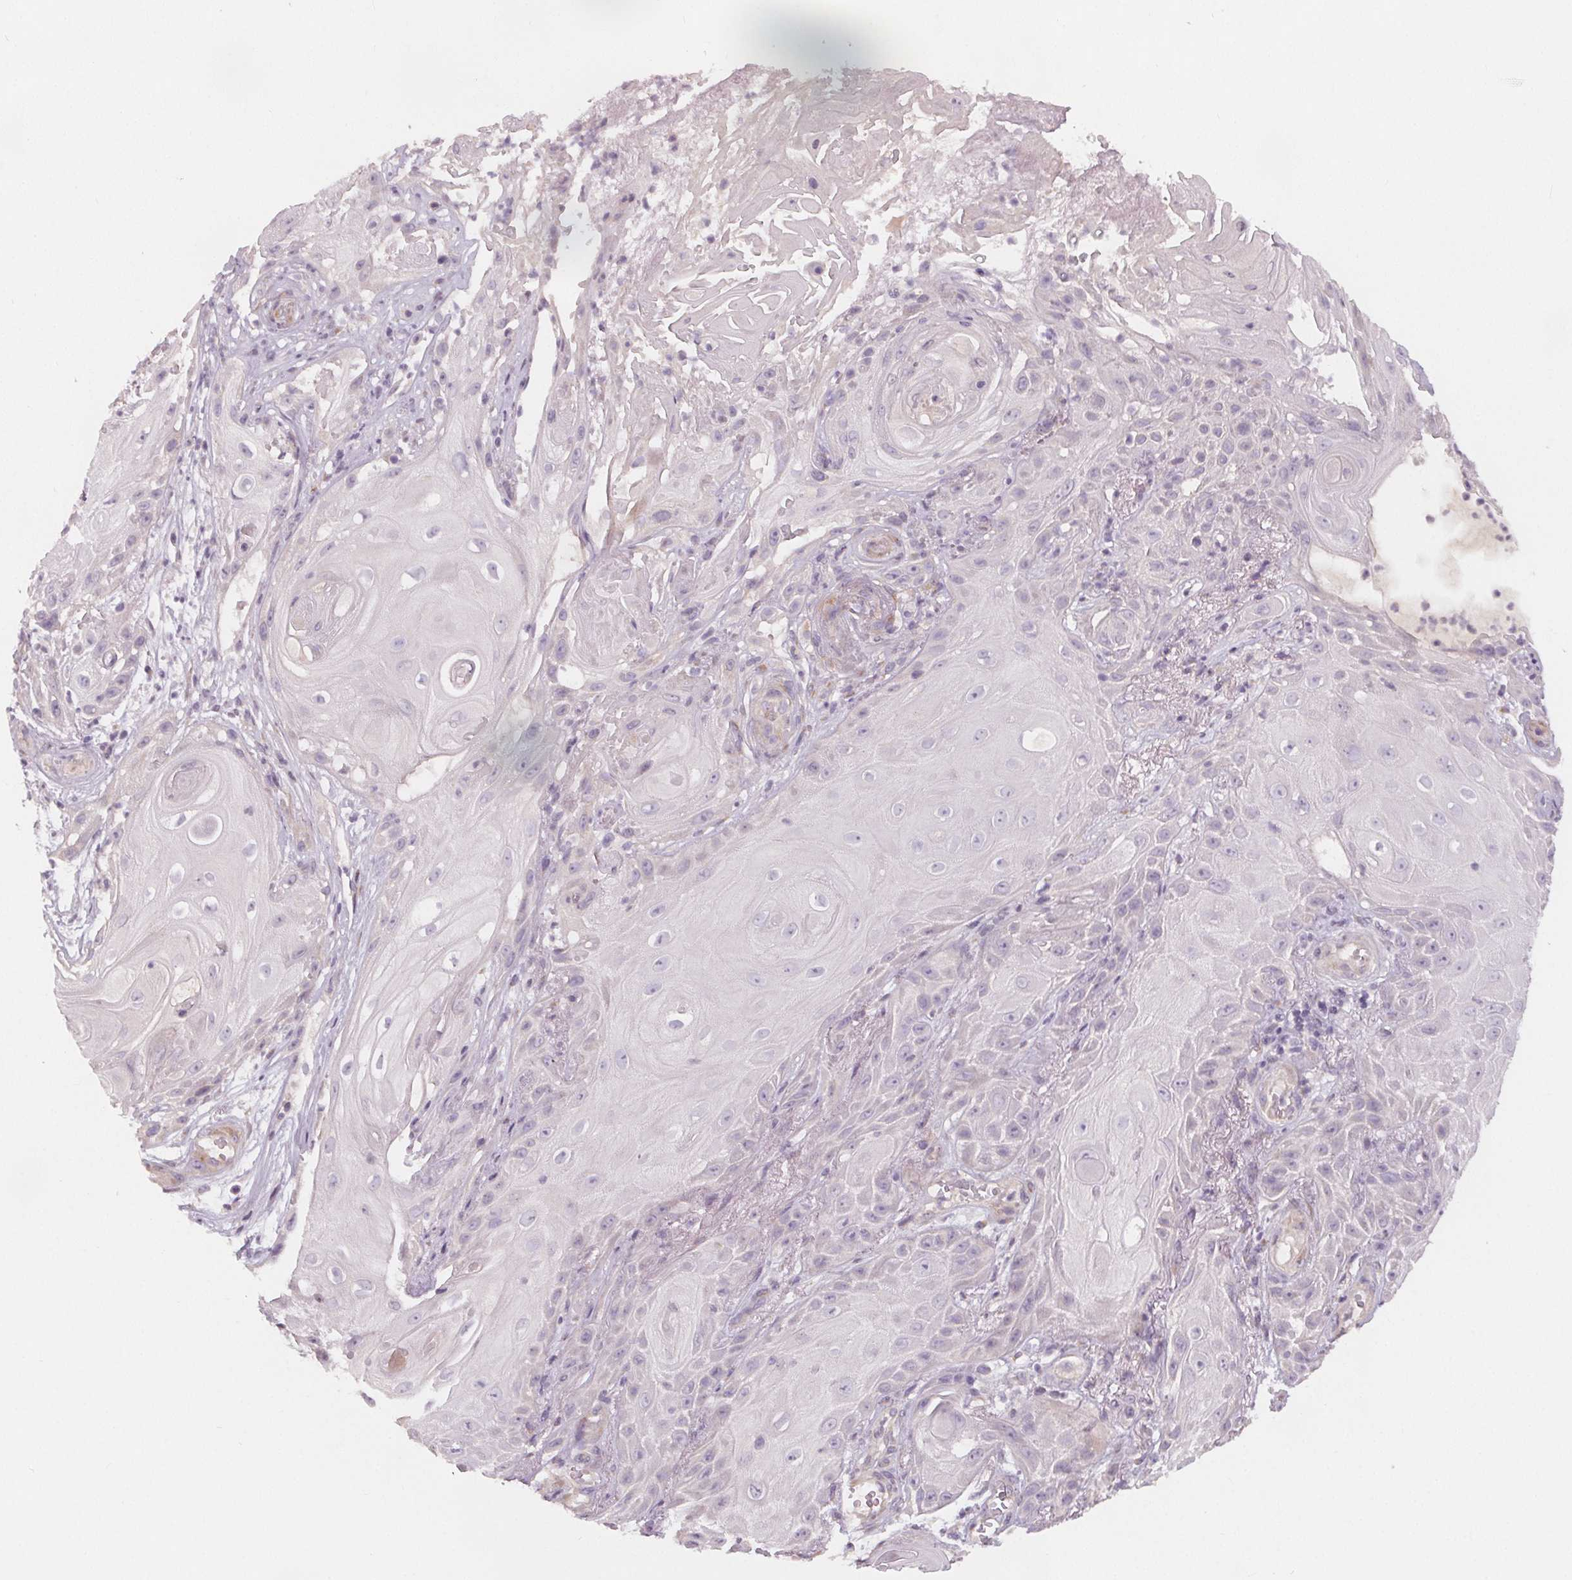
{"staining": {"intensity": "negative", "quantity": "none", "location": "none"}, "tissue": "skin cancer", "cell_type": "Tumor cells", "image_type": "cancer", "snomed": [{"axis": "morphology", "description": "Squamous cell carcinoma, NOS"}, {"axis": "topography", "description": "Skin"}], "caption": "Immunohistochemistry of human squamous cell carcinoma (skin) shows no expression in tumor cells.", "gene": "VNN1", "patient": {"sex": "male", "age": 62}}